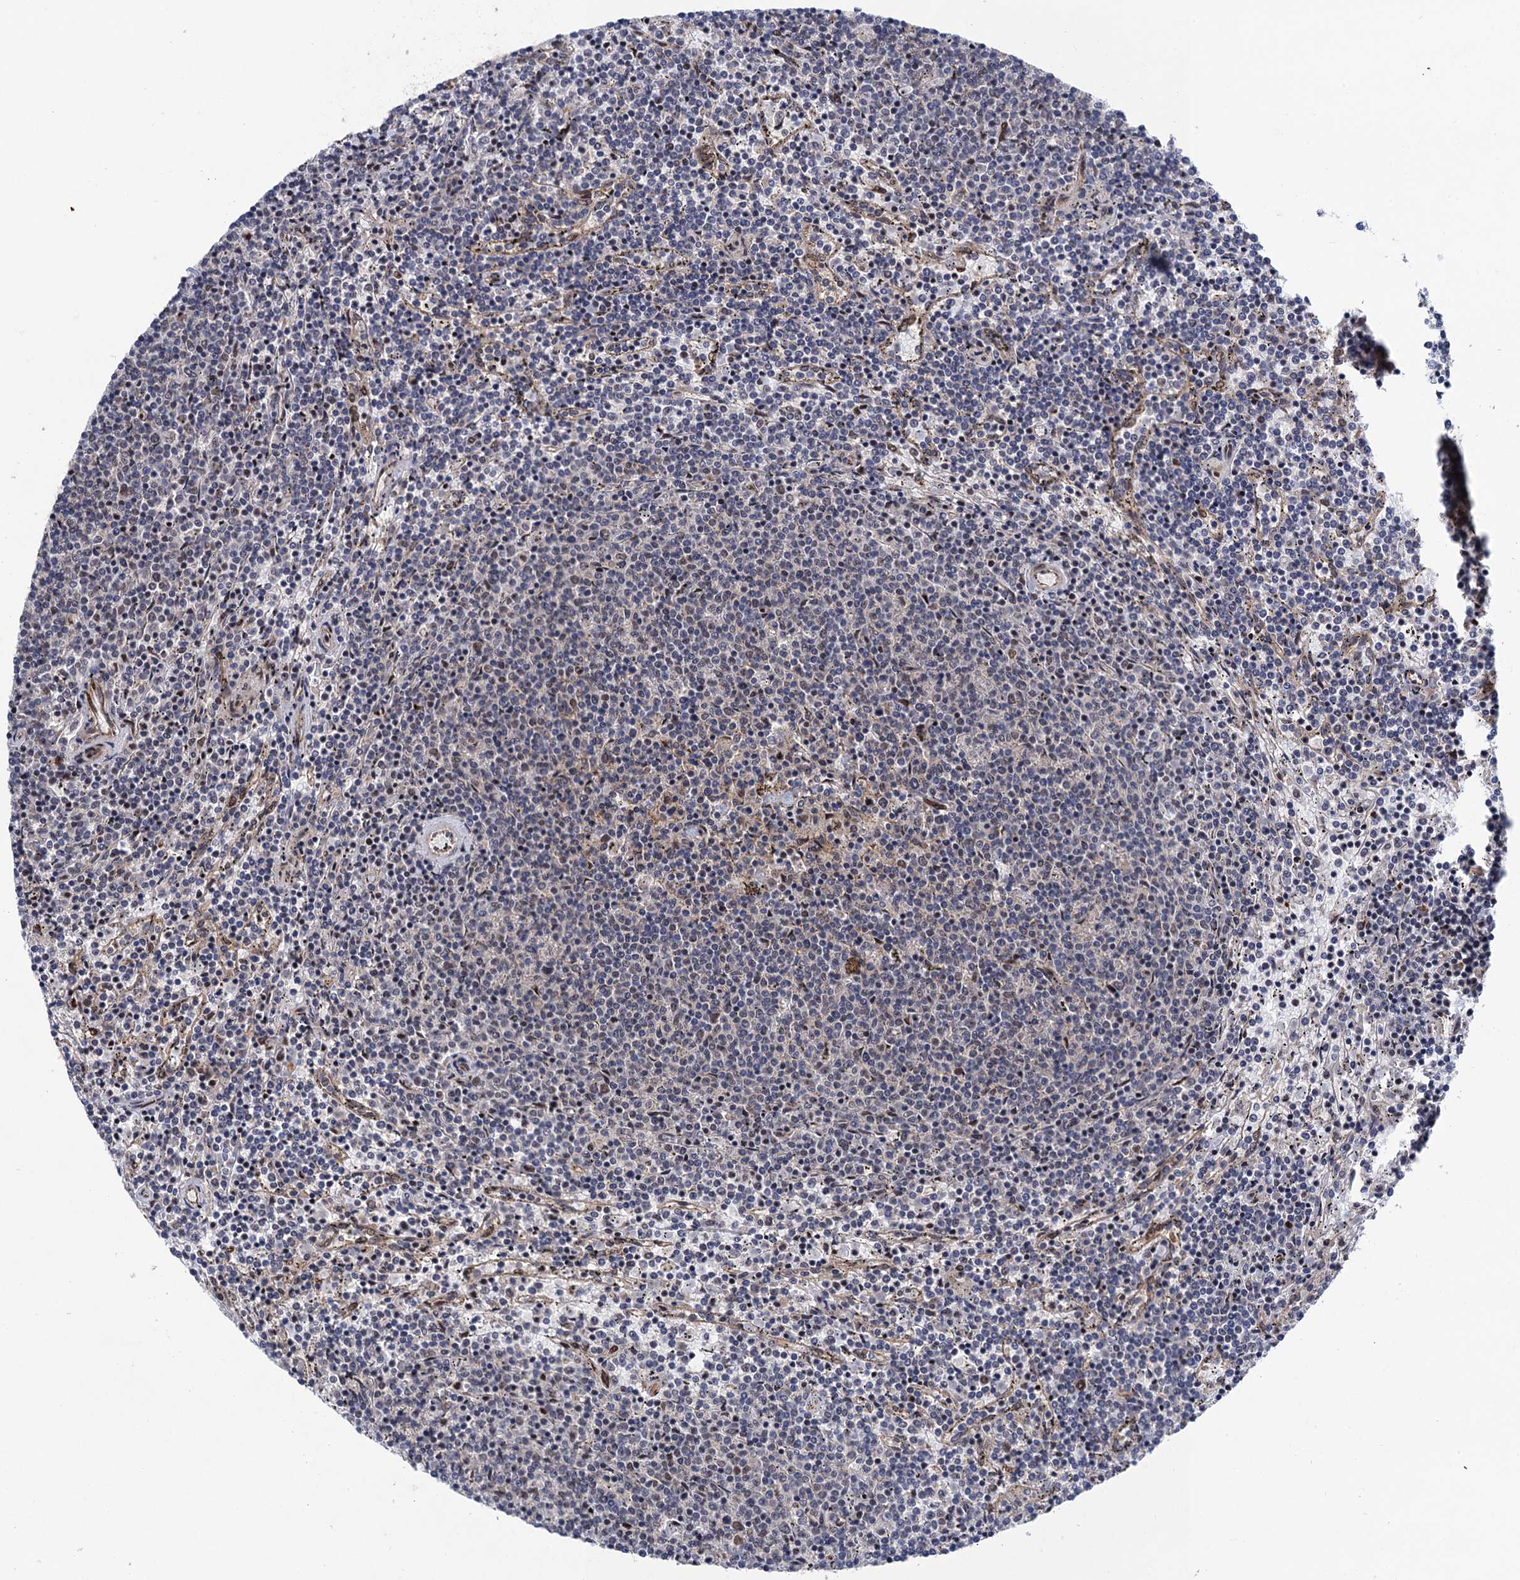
{"staining": {"intensity": "negative", "quantity": "none", "location": "none"}, "tissue": "lymphoma", "cell_type": "Tumor cells", "image_type": "cancer", "snomed": [{"axis": "morphology", "description": "Malignant lymphoma, non-Hodgkin's type, Low grade"}, {"axis": "topography", "description": "Spleen"}], "caption": "Micrograph shows no protein staining in tumor cells of lymphoma tissue.", "gene": "NEK8", "patient": {"sex": "female", "age": 50}}